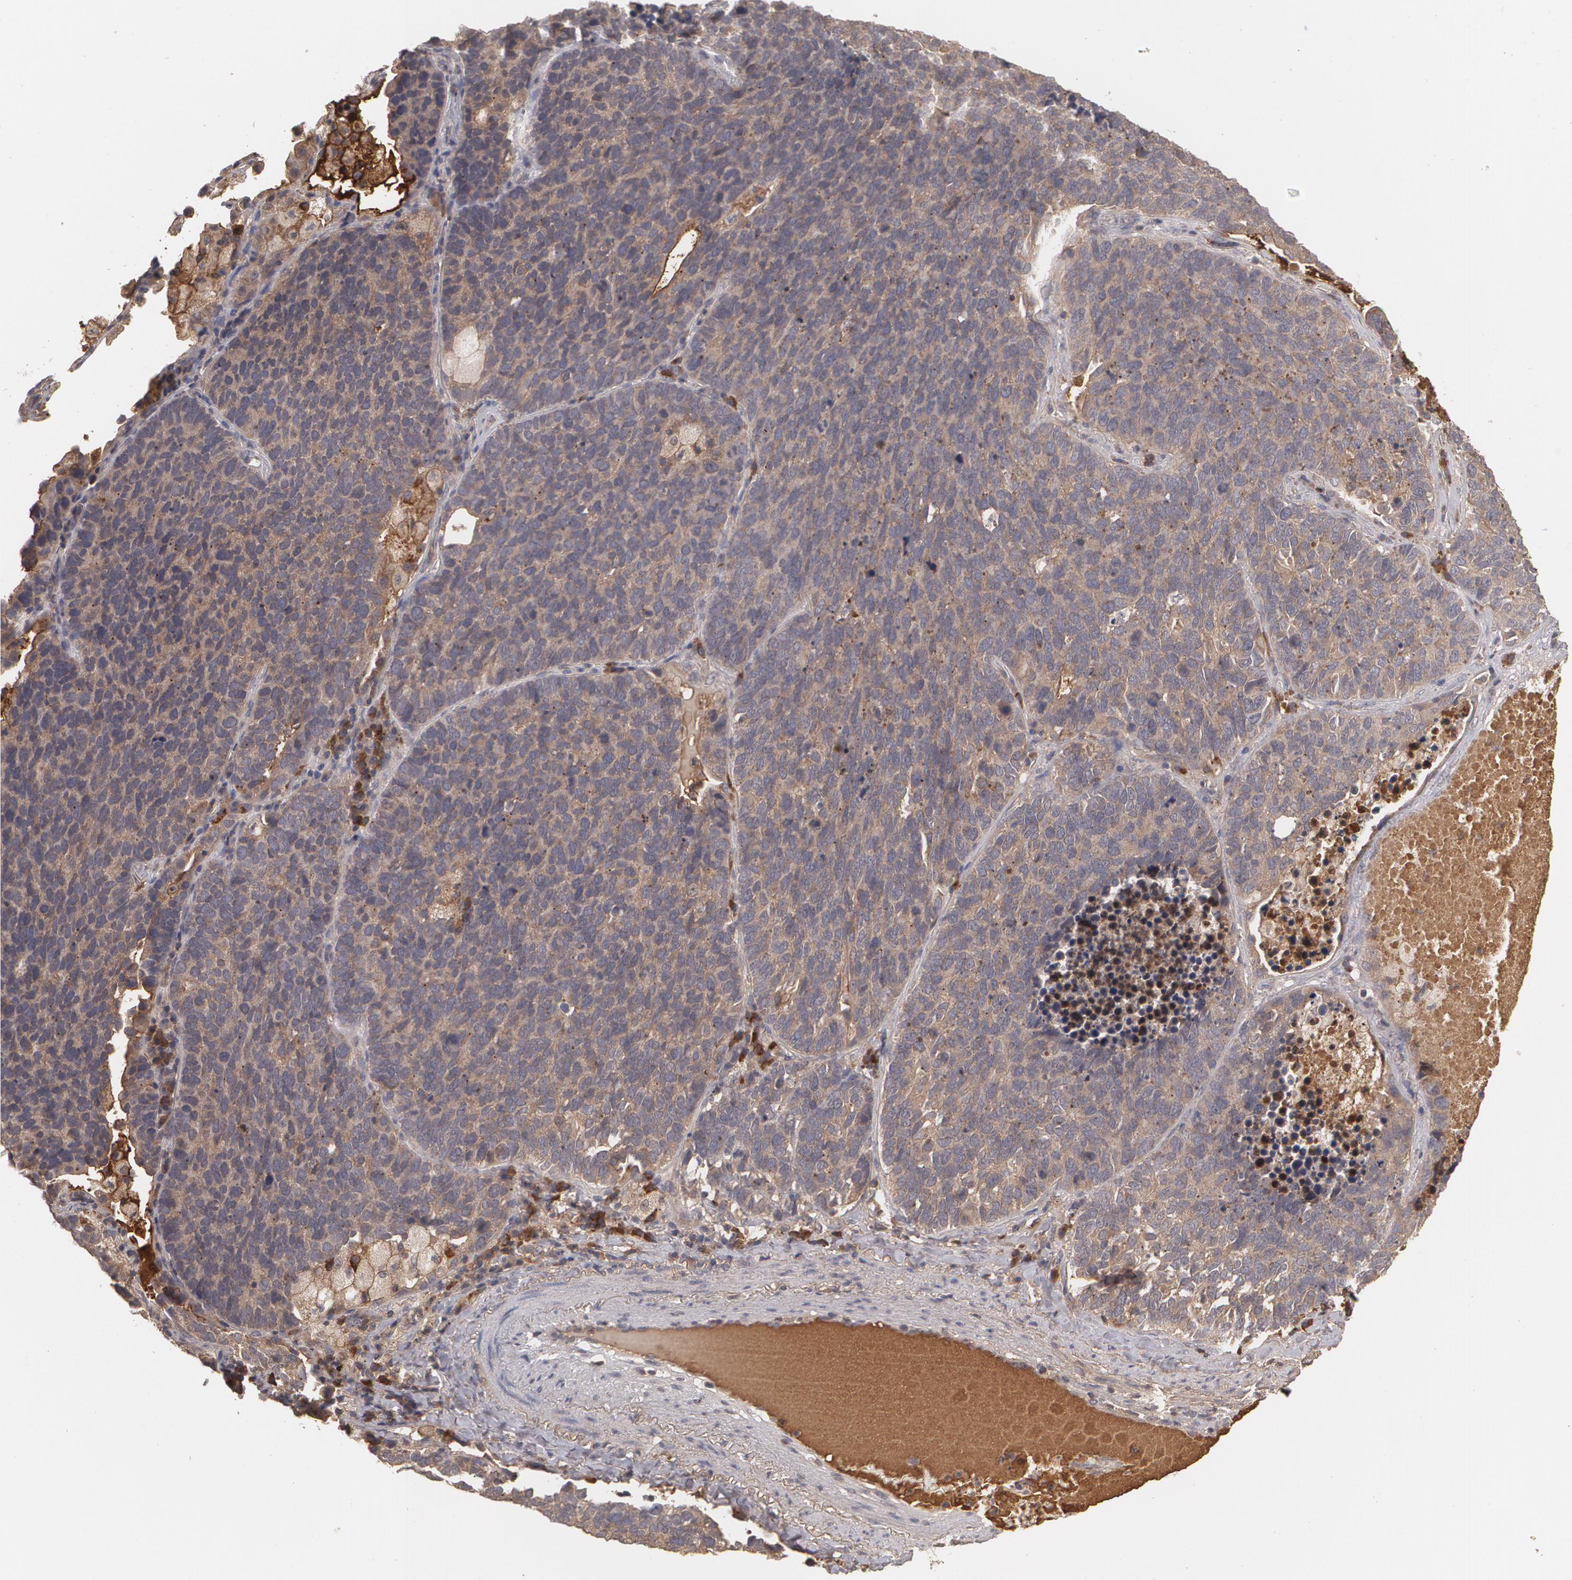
{"staining": {"intensity": "moderate", "quantity": ">75%", "location": "cytoplasmic/membranous"}, "tissue": "lung cancer", "cell_type": "Tumor cells", "image_type": "cancer", "snomed": [{"axis": "morphology", "description": "Neoplasm, malignant, NOS"}, {"axis": "topography", "description": "Lung"}], "caption": "Human lung cancer stained with a brown dye displays moderate cytoplasmic/membranous positive staining in approximately >75% of tumor cells.", "gene": "ARF6", "patient": {"sex": "female", "age": 75}}